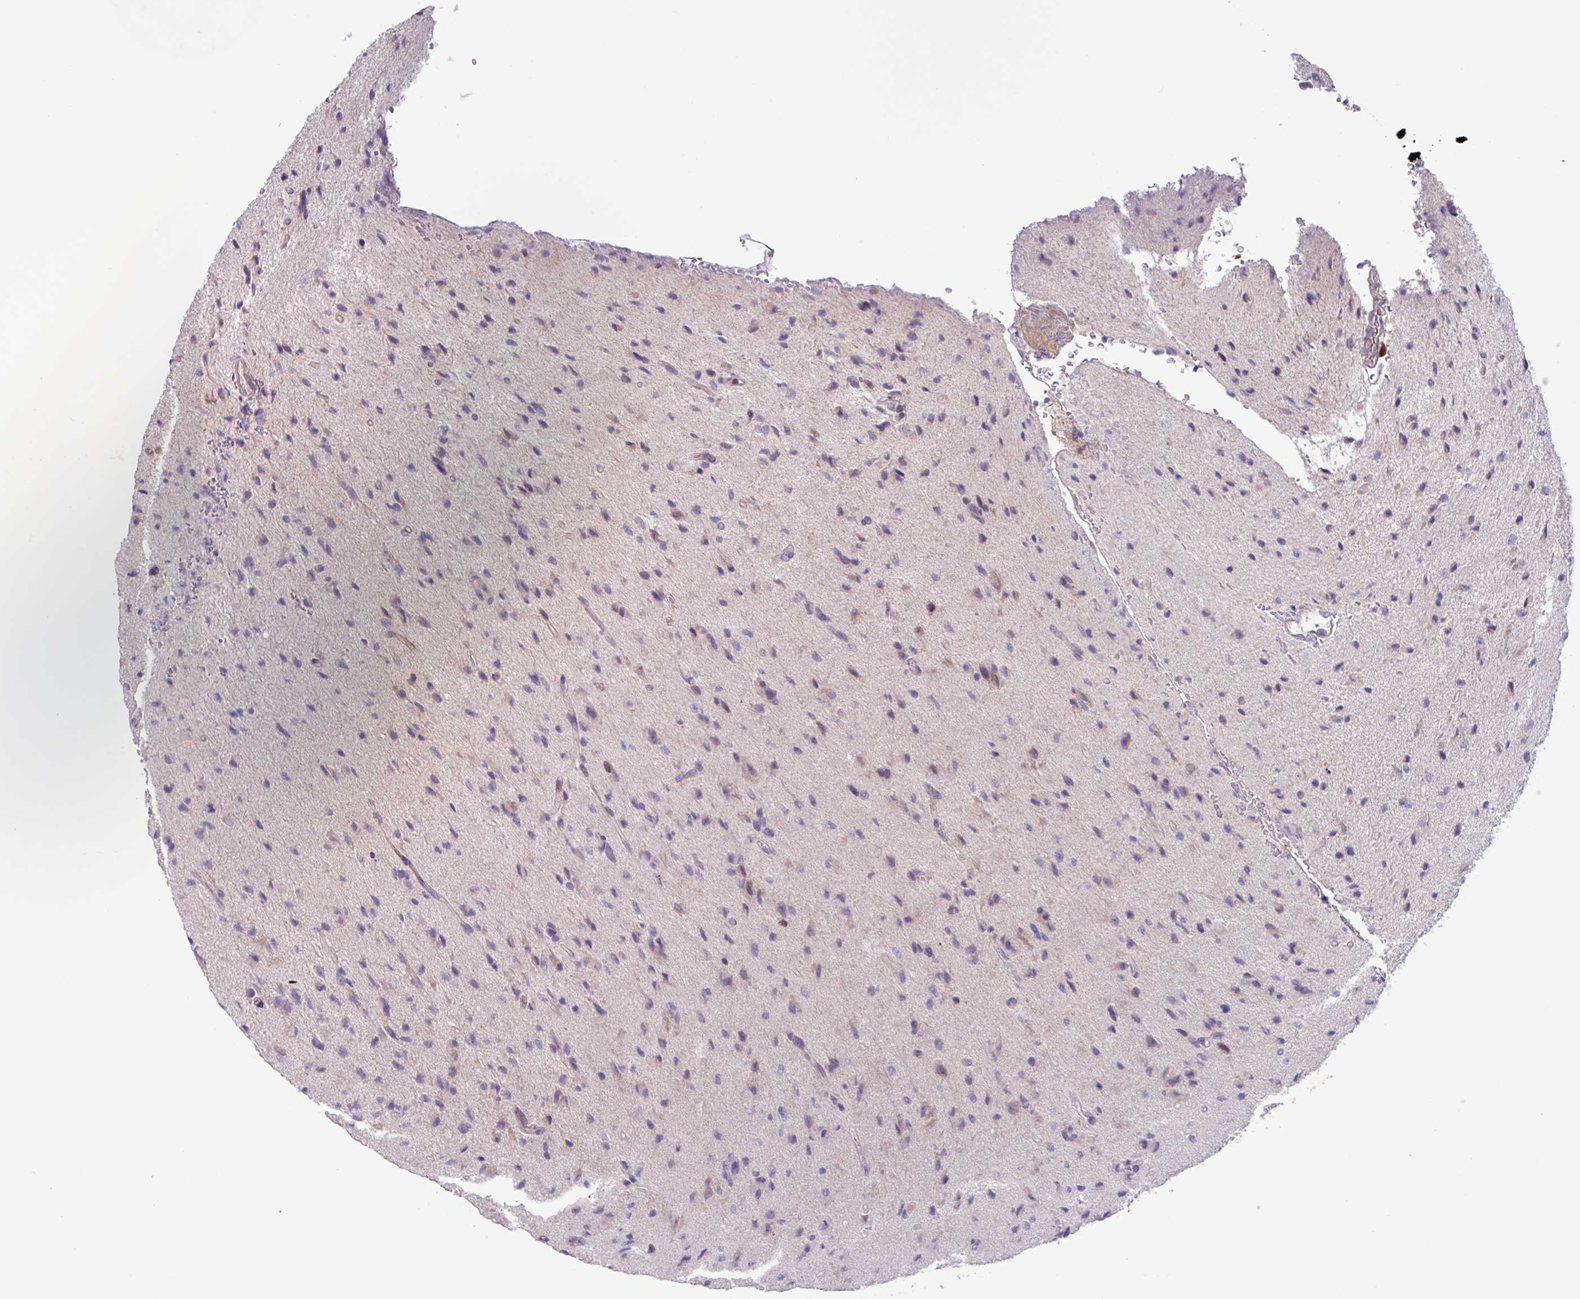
{"staining": {"intensity": "negative", "quantity": "none", "location": "none"}, "tissue": "glioma", "cell_type": "Tumor cells", "image_type": "cancer", "snomed": [{"axis": "morphology", "description": "Glioma, malignant, High grade"}, {"axis": "topography", "description": "Brain"}], "caption": "Malignant glioma (high-grade) stained for a protein using IHC reveals no positivity tumor cells.", "gene": "IQCJ", "patient": {"sex": "male", "age": 36}}